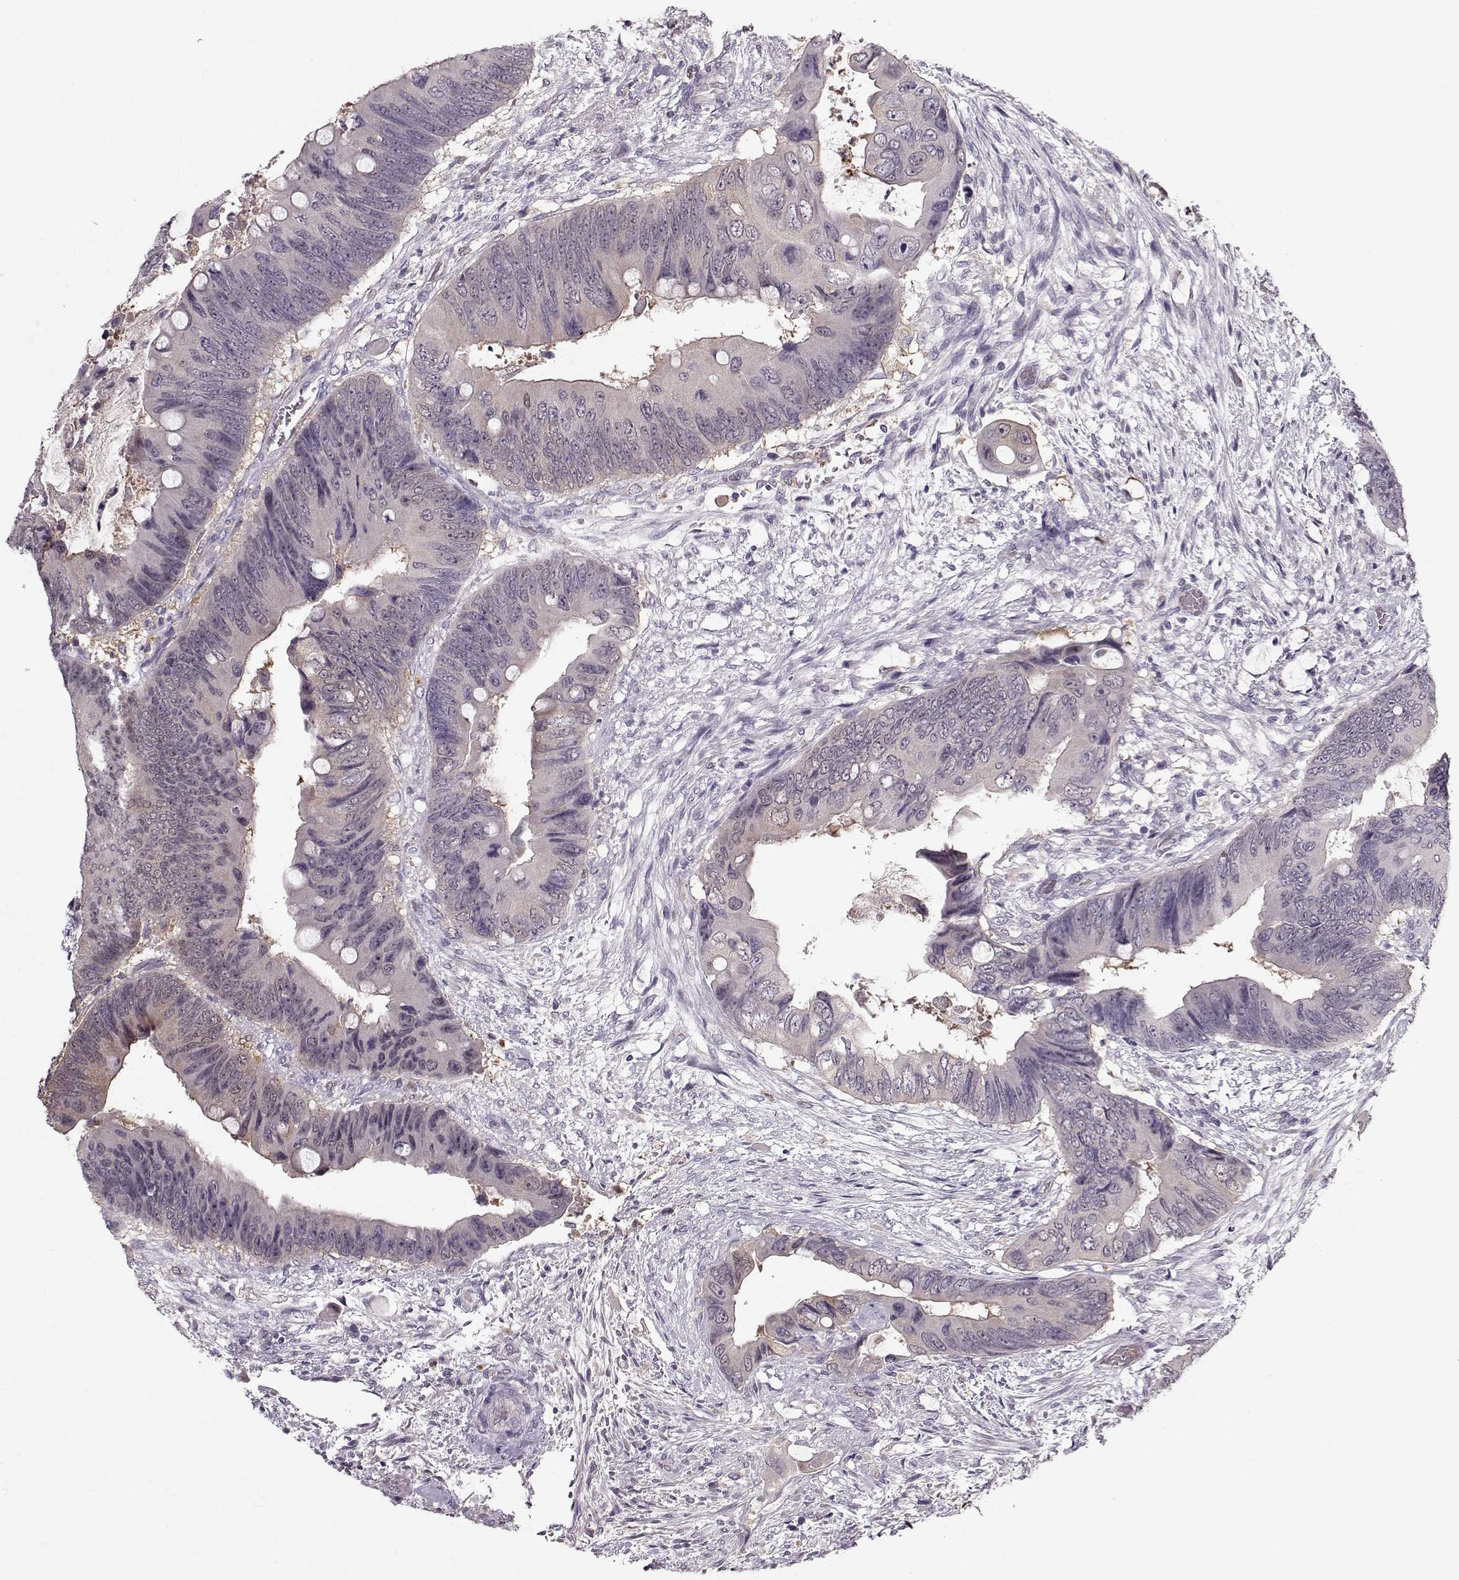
{"staining": {"intensity": "negative", "quantity": "none", "location": "none"}, "tissue": "colorectal cancer", "cell_type": "Tumor cells", "image_type": "cancer", "snomed": [{"axis": "morphology", "description": "Adenocarcinoma, NOS"}, {"axis": "topography", "description": "Rectum"}], "caption": "IHC histopathology image of neoplastic tissue: colorectal cancer (adenocarcinoma) stained with DAB shows no significant protein positivity in tumor cells.", "gene": "ACOT11", "patient": {"sex": "male", "age": 63}}